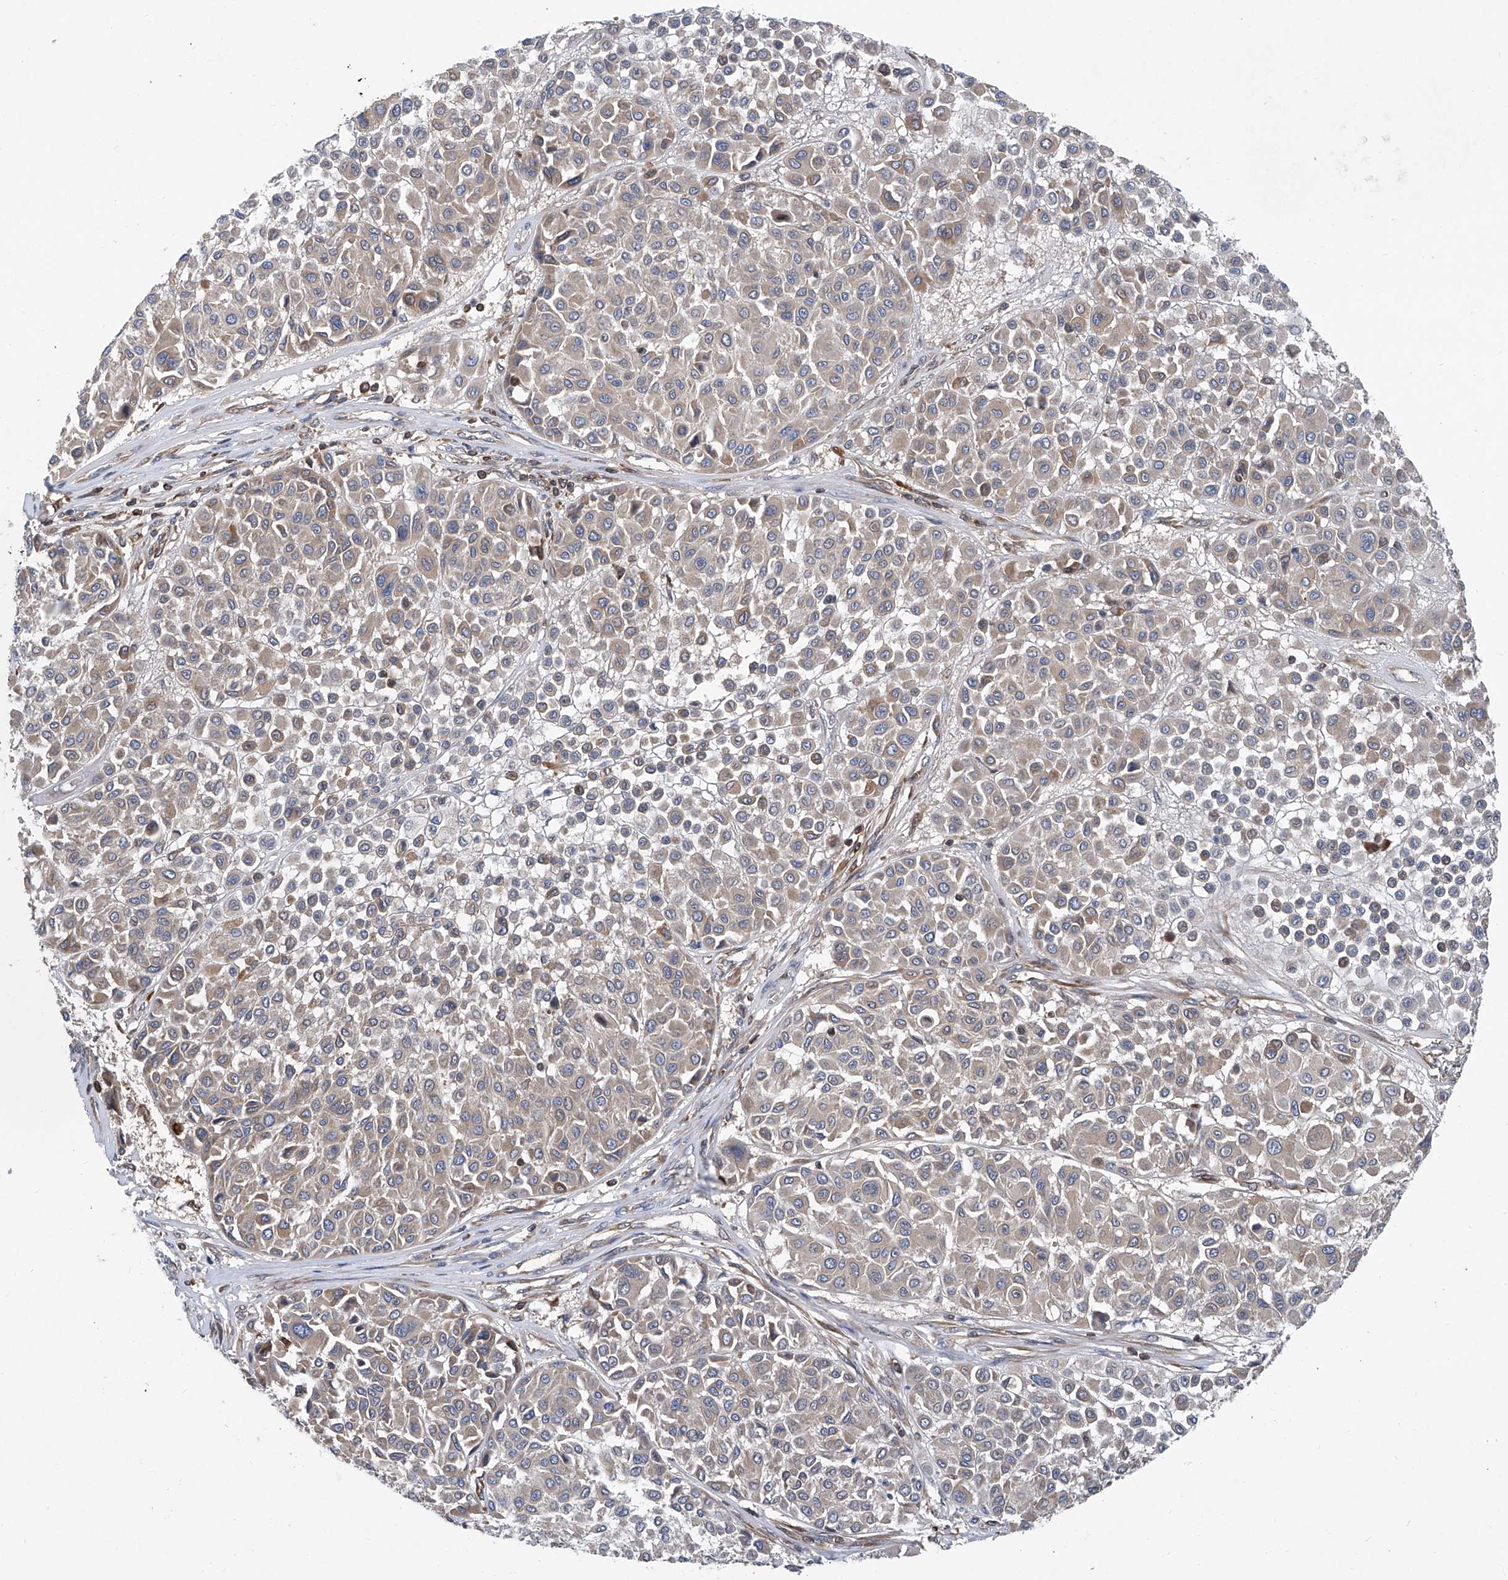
{"staining": {"intensity": "weak", "quantity": "<25%", "location": "cytoplasmic/membranous"}, "tissue": "melanoma", "cell_type": "Tumor cells", "image_type": "cancer", "snomed": [{"axis": "morphology", "description": "Malignant melanoma, Metastatic site"}, {"axis": "topography", "description": "Soft tissue"}], "caption": "Tumor cells are negative for protein expression in human malignant melanoma (metastatic site).", "gene": "TRIM38", "patient": {"sex": "male", "age": 41}}